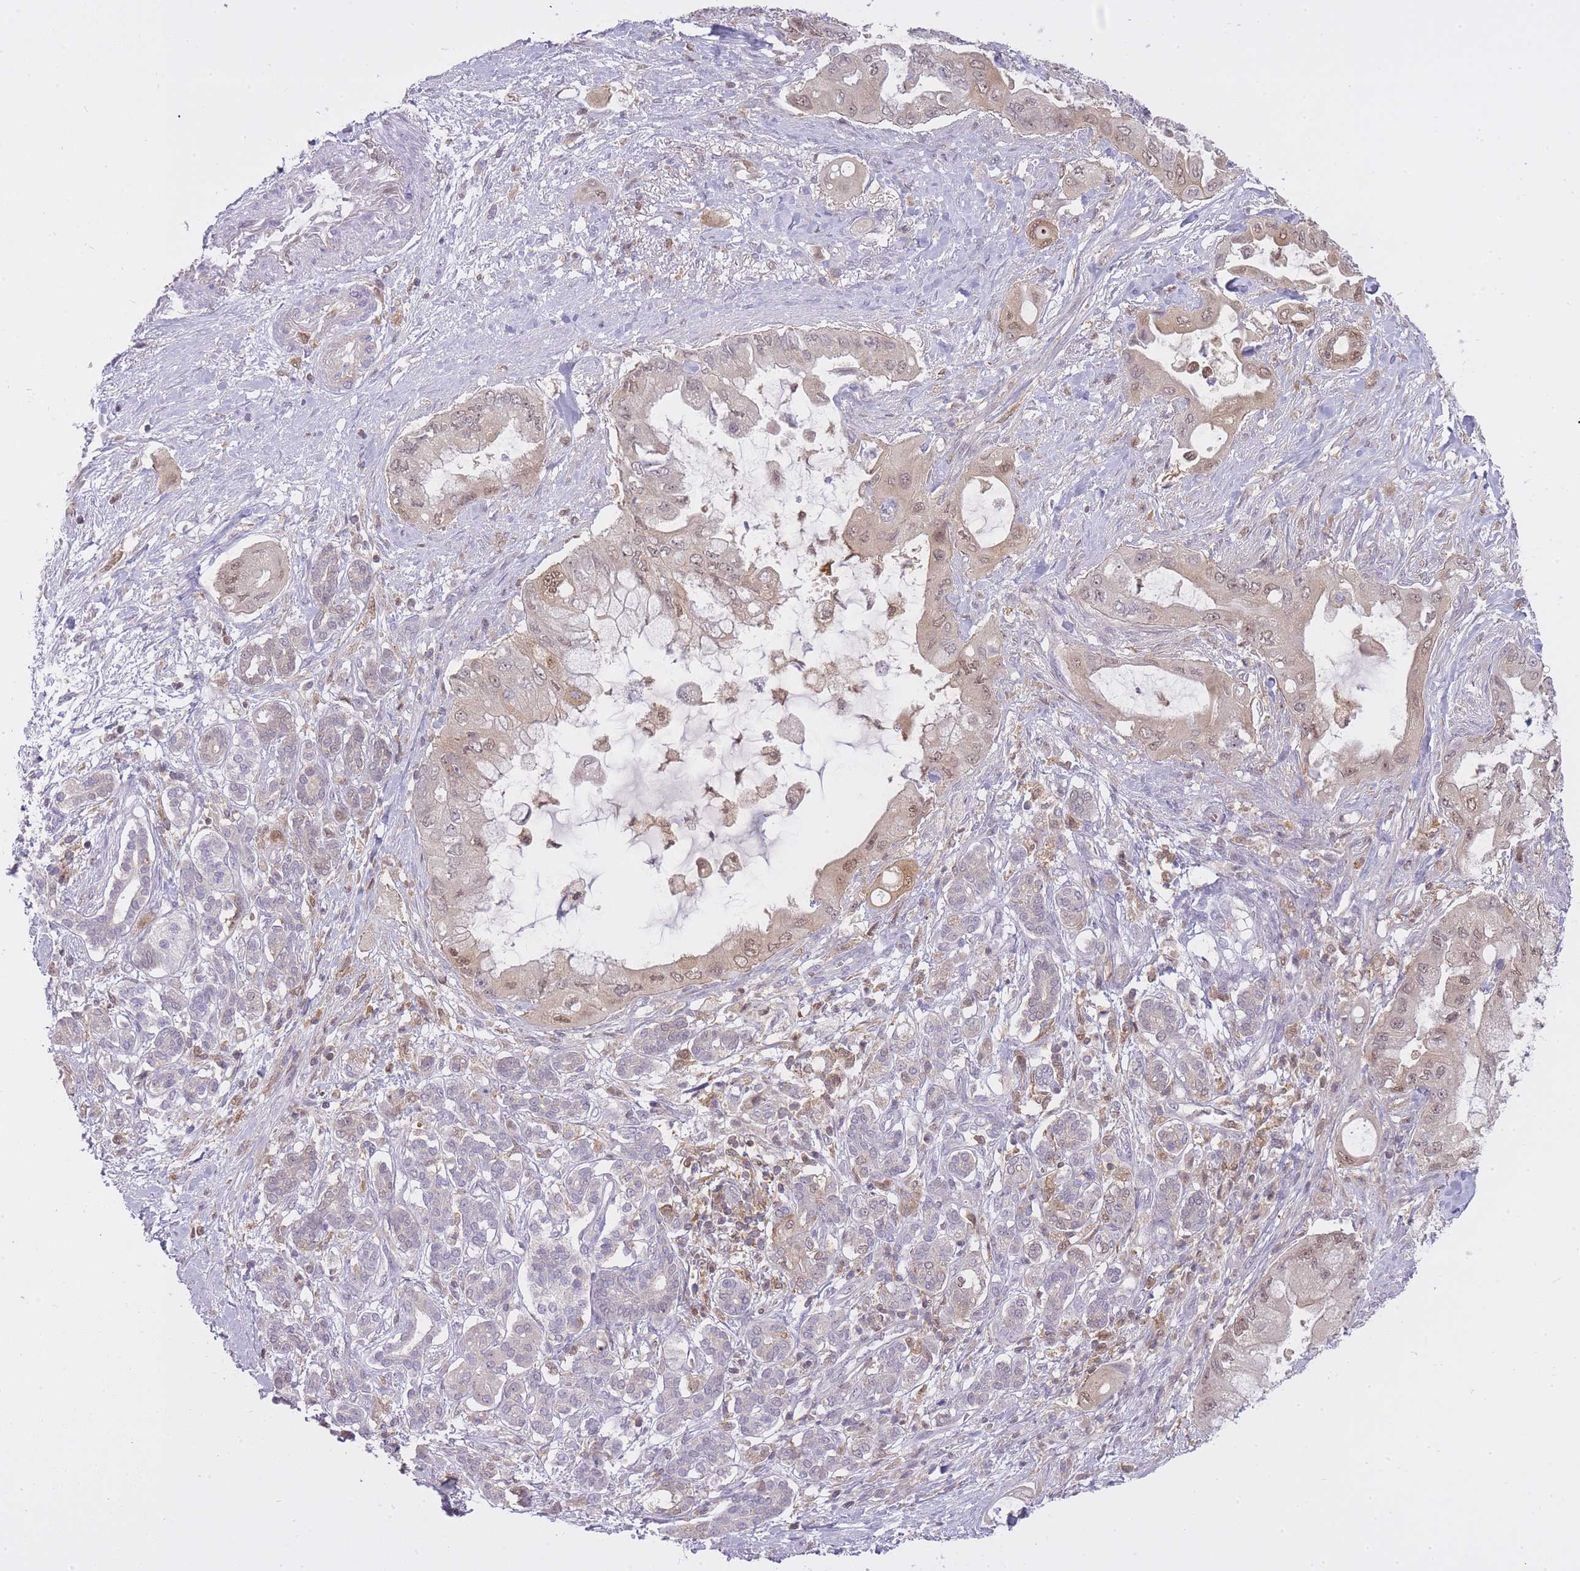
{"staining": {"intensity": "moderate", "quantity": ">75%", "location": "cytoplasmic/membranous,nuclear"}, "tissue": "pancreatic cancer", "cell_type": "Tumor cells", "image_type": "cancer", "snomed": [{"axis": "morphology", "description": "Adenocarcinoma, NOS"}, {"axis": "topography", "description": "Pancreas"}], "caption": "Immunohistochemistry of human adenocarcinoma (pancreatic) demonstrates medium levels of moderate cytoplasmic/membranous and nuclear positivity in approximately >75% of tumor cells.", "gene": "CXorf38", "patient": {"sex": "male", "age": 57}}